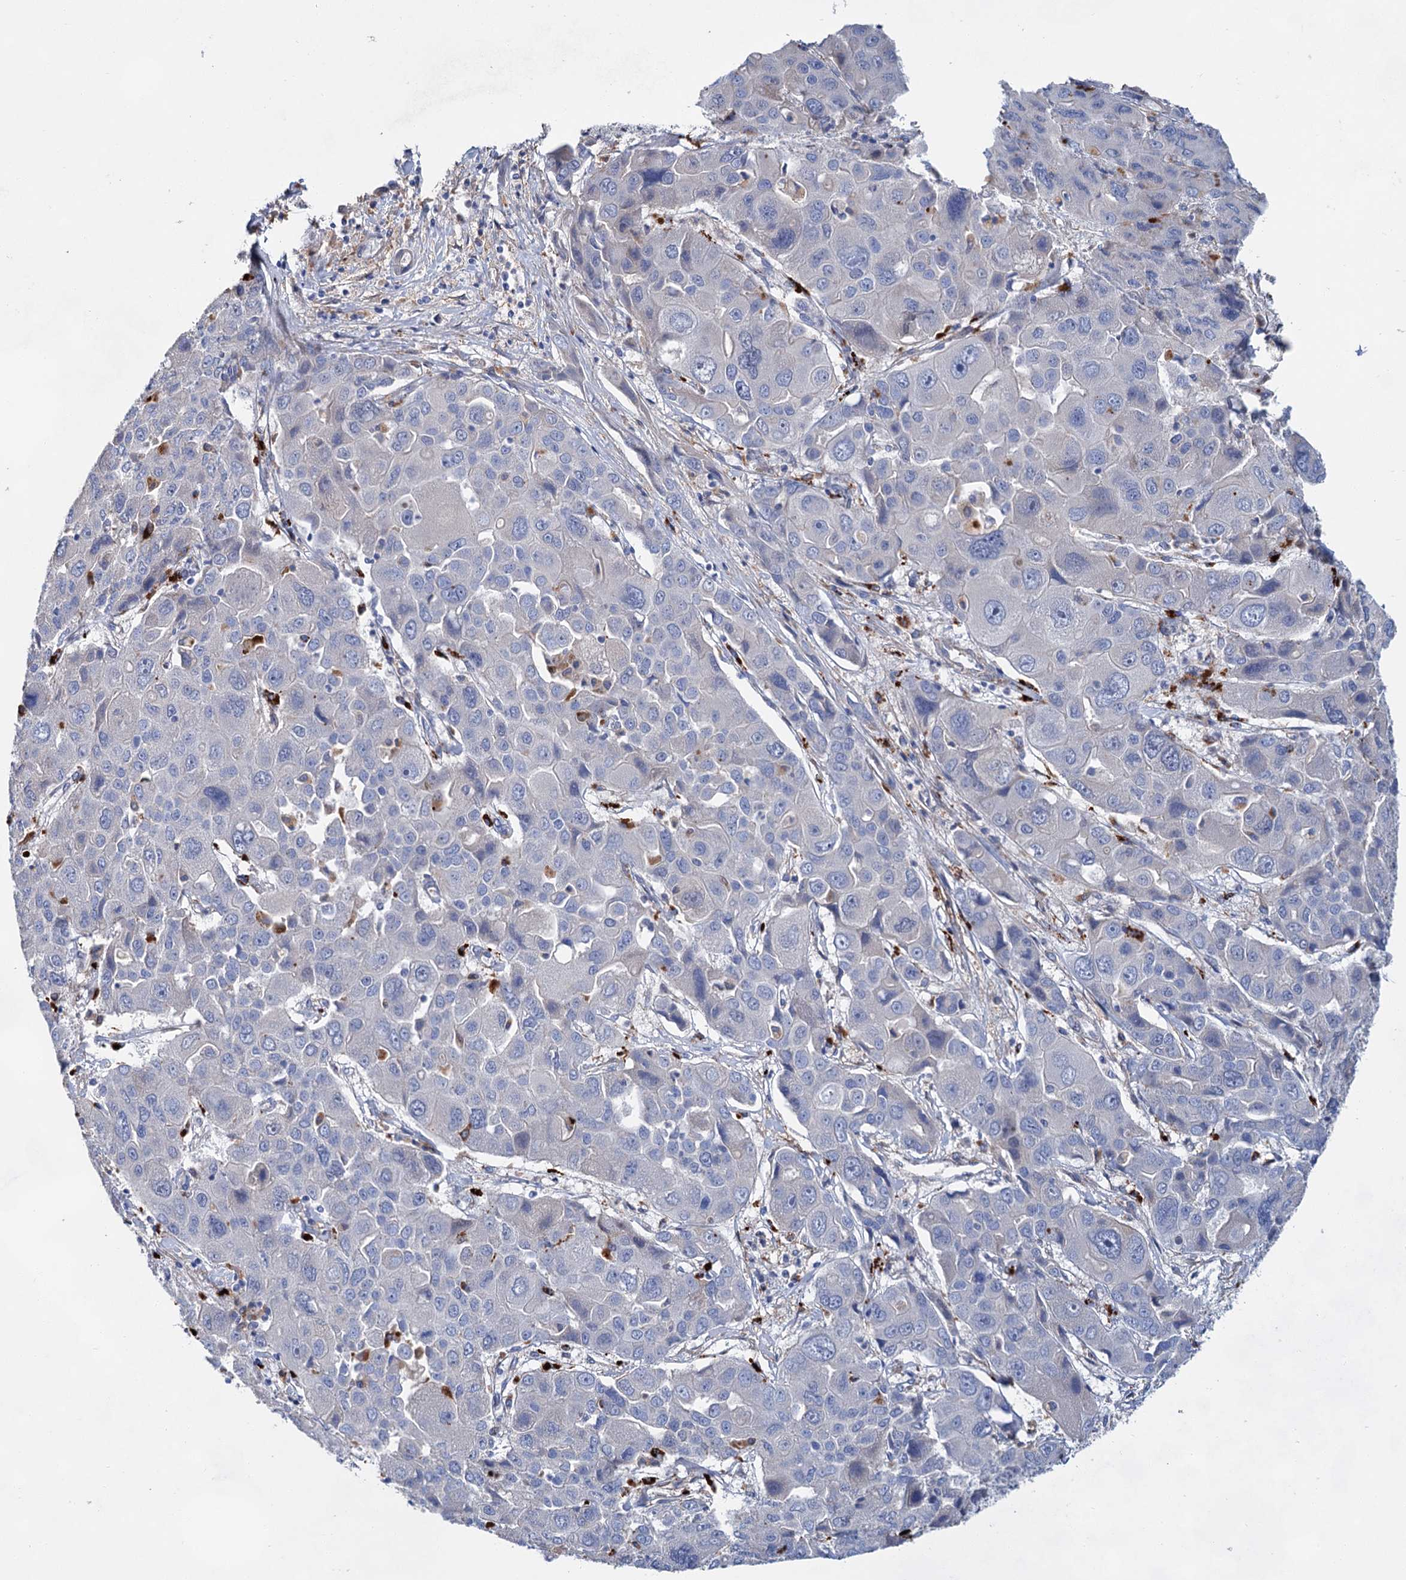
{"staining": {"intensity": "negative", "quantity": "none", "location": "none"}, "tissue": "liver cancer", "cell_type": "Tumor cells", "image_type": "cancer", "snomed": [{"axis": "morphology", "description": "Cholangiocarcinoma"}, {"axis": "topography", "description": "Liver"}], "caption": "Photomicrograph shows no significant protein staining in tumor cells of liver cancer. (IHC, brightfield microscopy, high magnification).", "gene": "GPR155", "patient": {"sex": "male", "age": 67}}